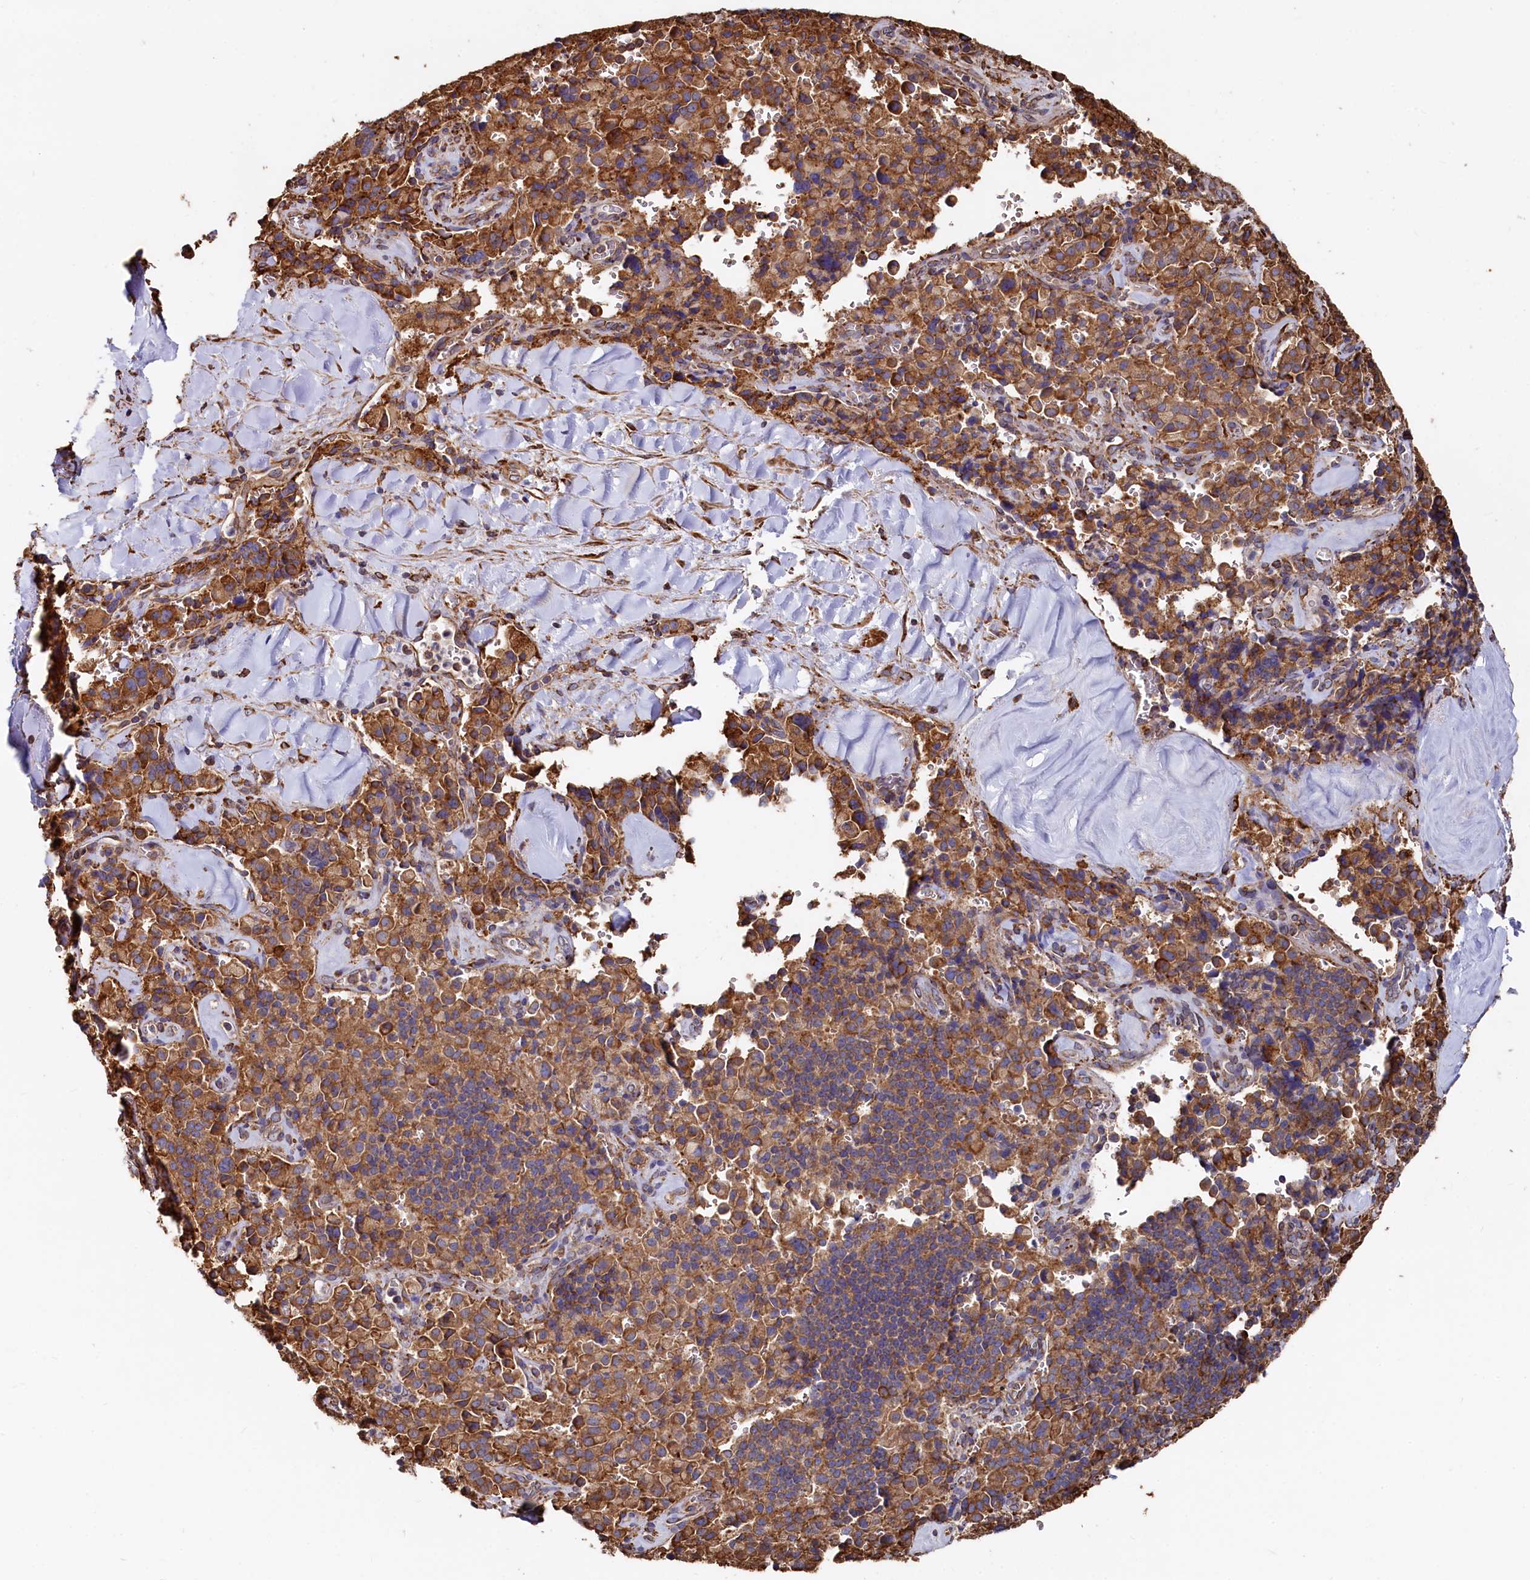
{"staining": {"intensity": "strong", "quantity": ">75%", "location": "cytoplasmic/membranous"}, "tissue": "pancreatic cancer", "cell_type": "Tumor cells", "image_type": "cancer", "snomed": [{"axis": "morphology", "description": "Adenocarcinoma, NOS"}, {"axis": "topography", "description": "Pancreas"}], "caption": "Protein staining demonstrates strong cytoplasmic/membranous positivity in about >75% of tumor cells in pancreatic cancer (adenocarcinoma). The staining is performed using DAB brown chromogen to label protein expression. The nuclei are counter-stained blue using hematoxylin.", "gene": "NEURL1B", "patient": {"sex": "male", "age": 65}}